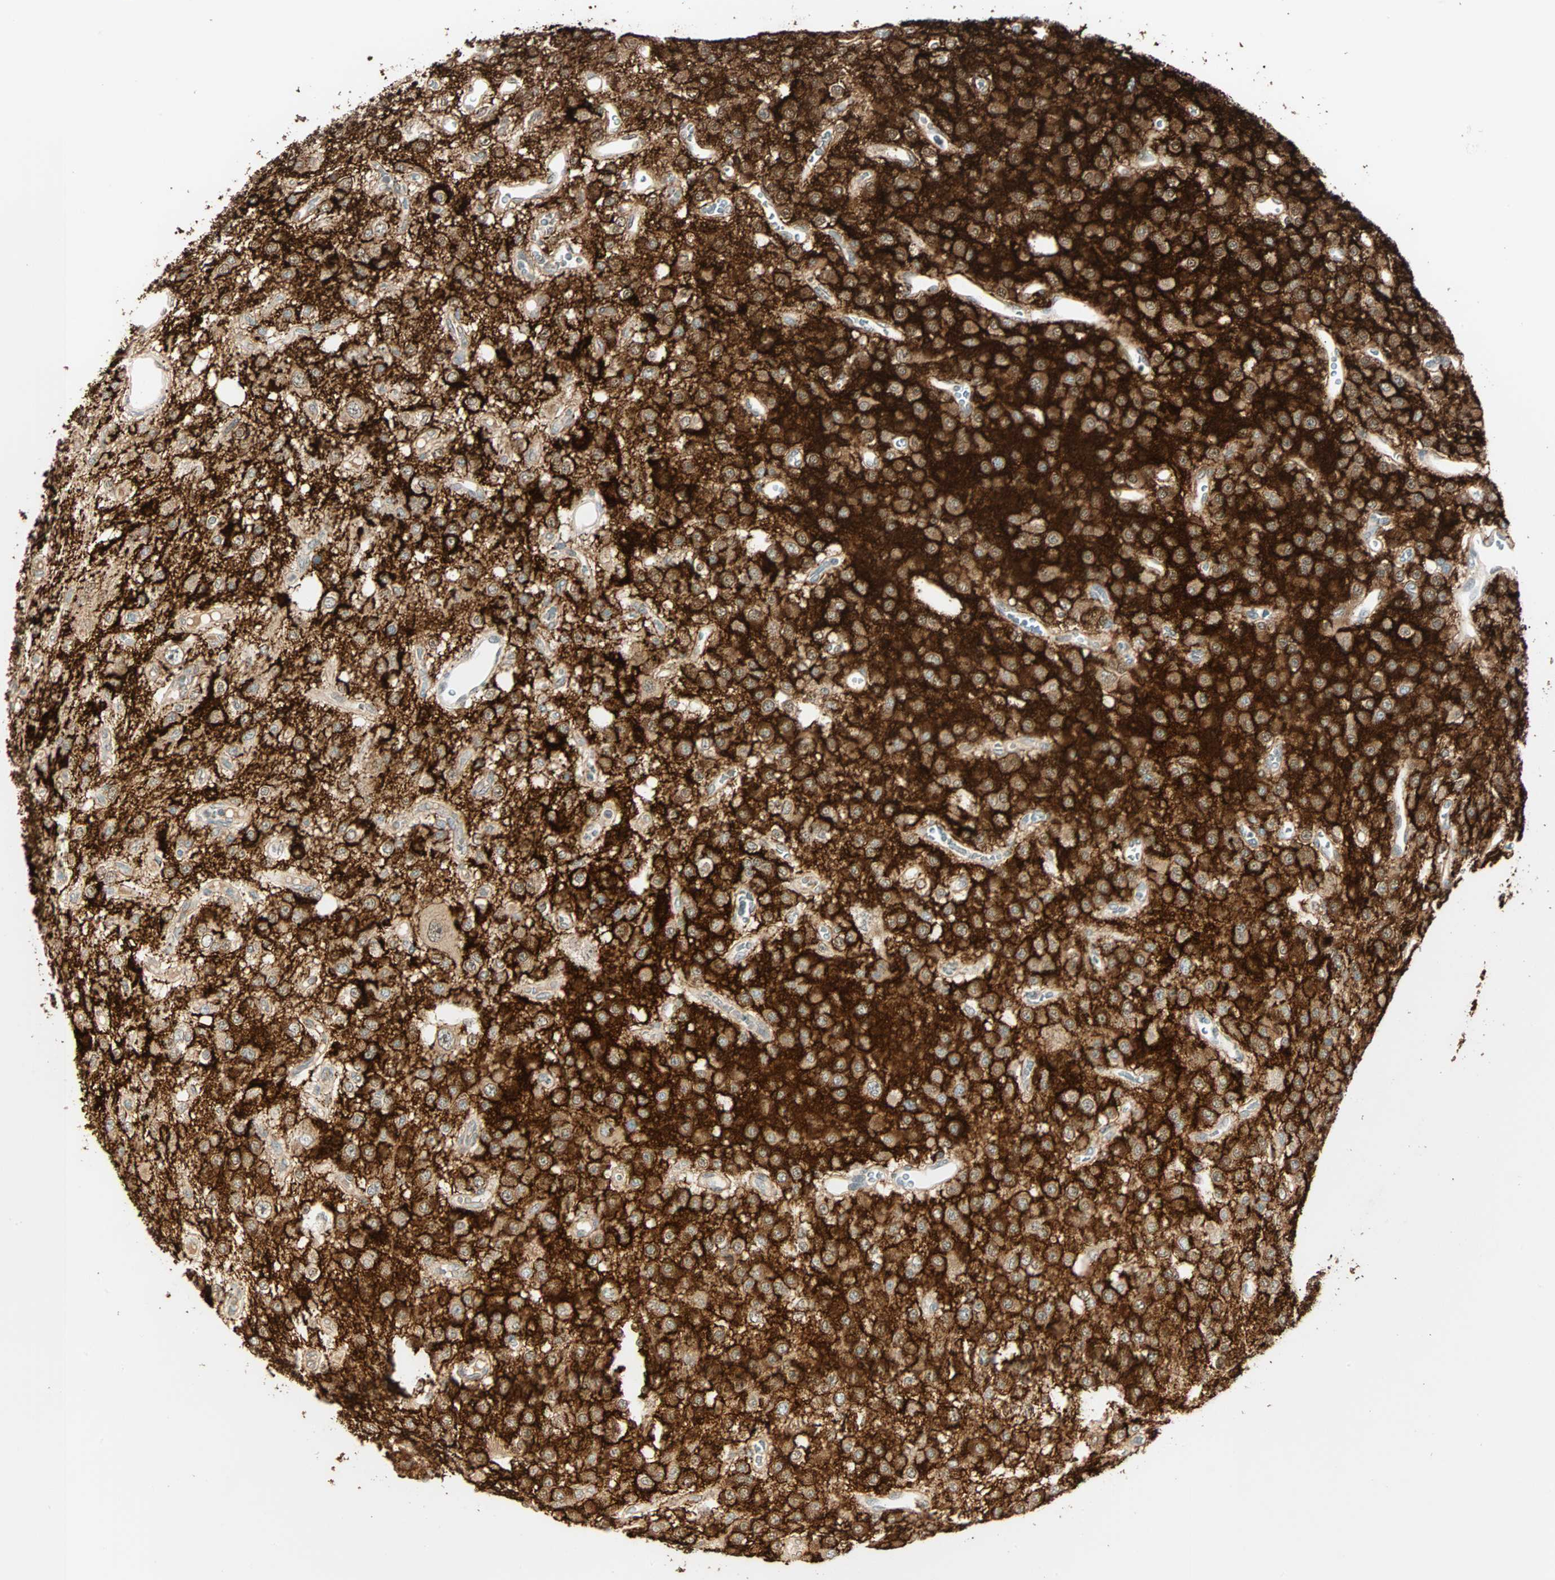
{"staining": {"intensity": "weak", "quantity": ">75%", "location": "cytoplasmic/membranous"}, "tissue": "glioma", "cell_type": "Tumor cells", "image_type": "cancer", "snomed": [{"axis": "morphology", "description": "Glioma, malignant, Low grade"}, {"axis": "topography", "description": "Brain"}], "caption": "Immunohistochemistry (IHC) histopathology image of glioma stained for a protein (brown), which exhibits low levels of weak cytoplasmic/membranous expression in approximately >75% of tumor cells.", "gene": "BCAN", "patient": {"sex": "male", "age": 38}}